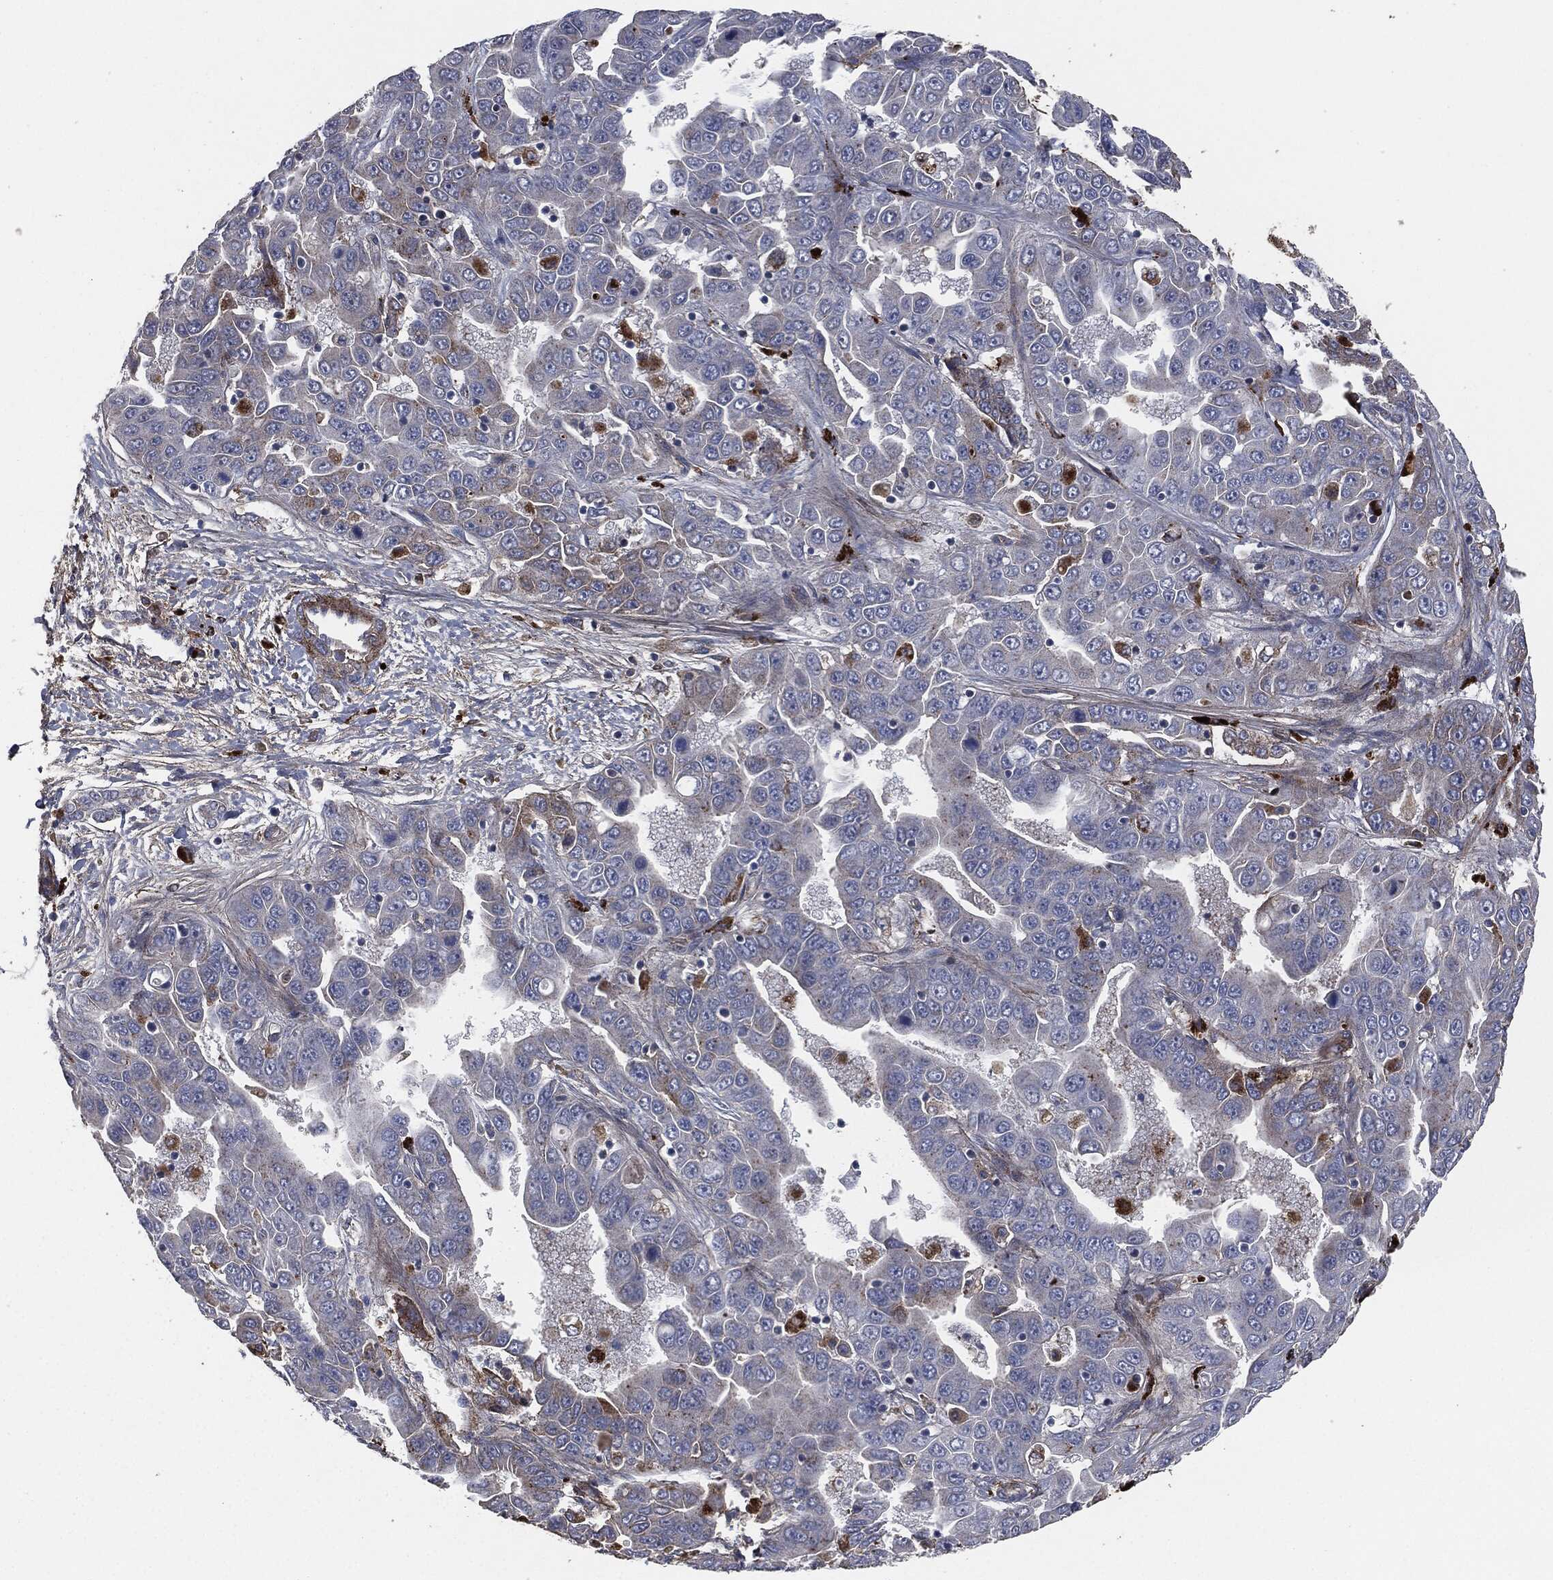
{"staining": {"intensity": "moderate", "quantity": "<25%", "location": "cytoplasmic/membranous"}, "tissue": "liver cancer", "cell_type": "Tumor cells", "image_type": "cancer", "snomed": [{"axis": "morphology", "description": "Cholangiocarcinoma"}, {"axis": "topography", "description": "Liver"}], "caption": "The histopathology image shows a brown stain indicating the presence of a protein in the cytoplasmic/membranous of tumor cells in liver cholangiocarcinoma.", "gene": "APOB", "patient": {"sex": "female", "age": 52}}